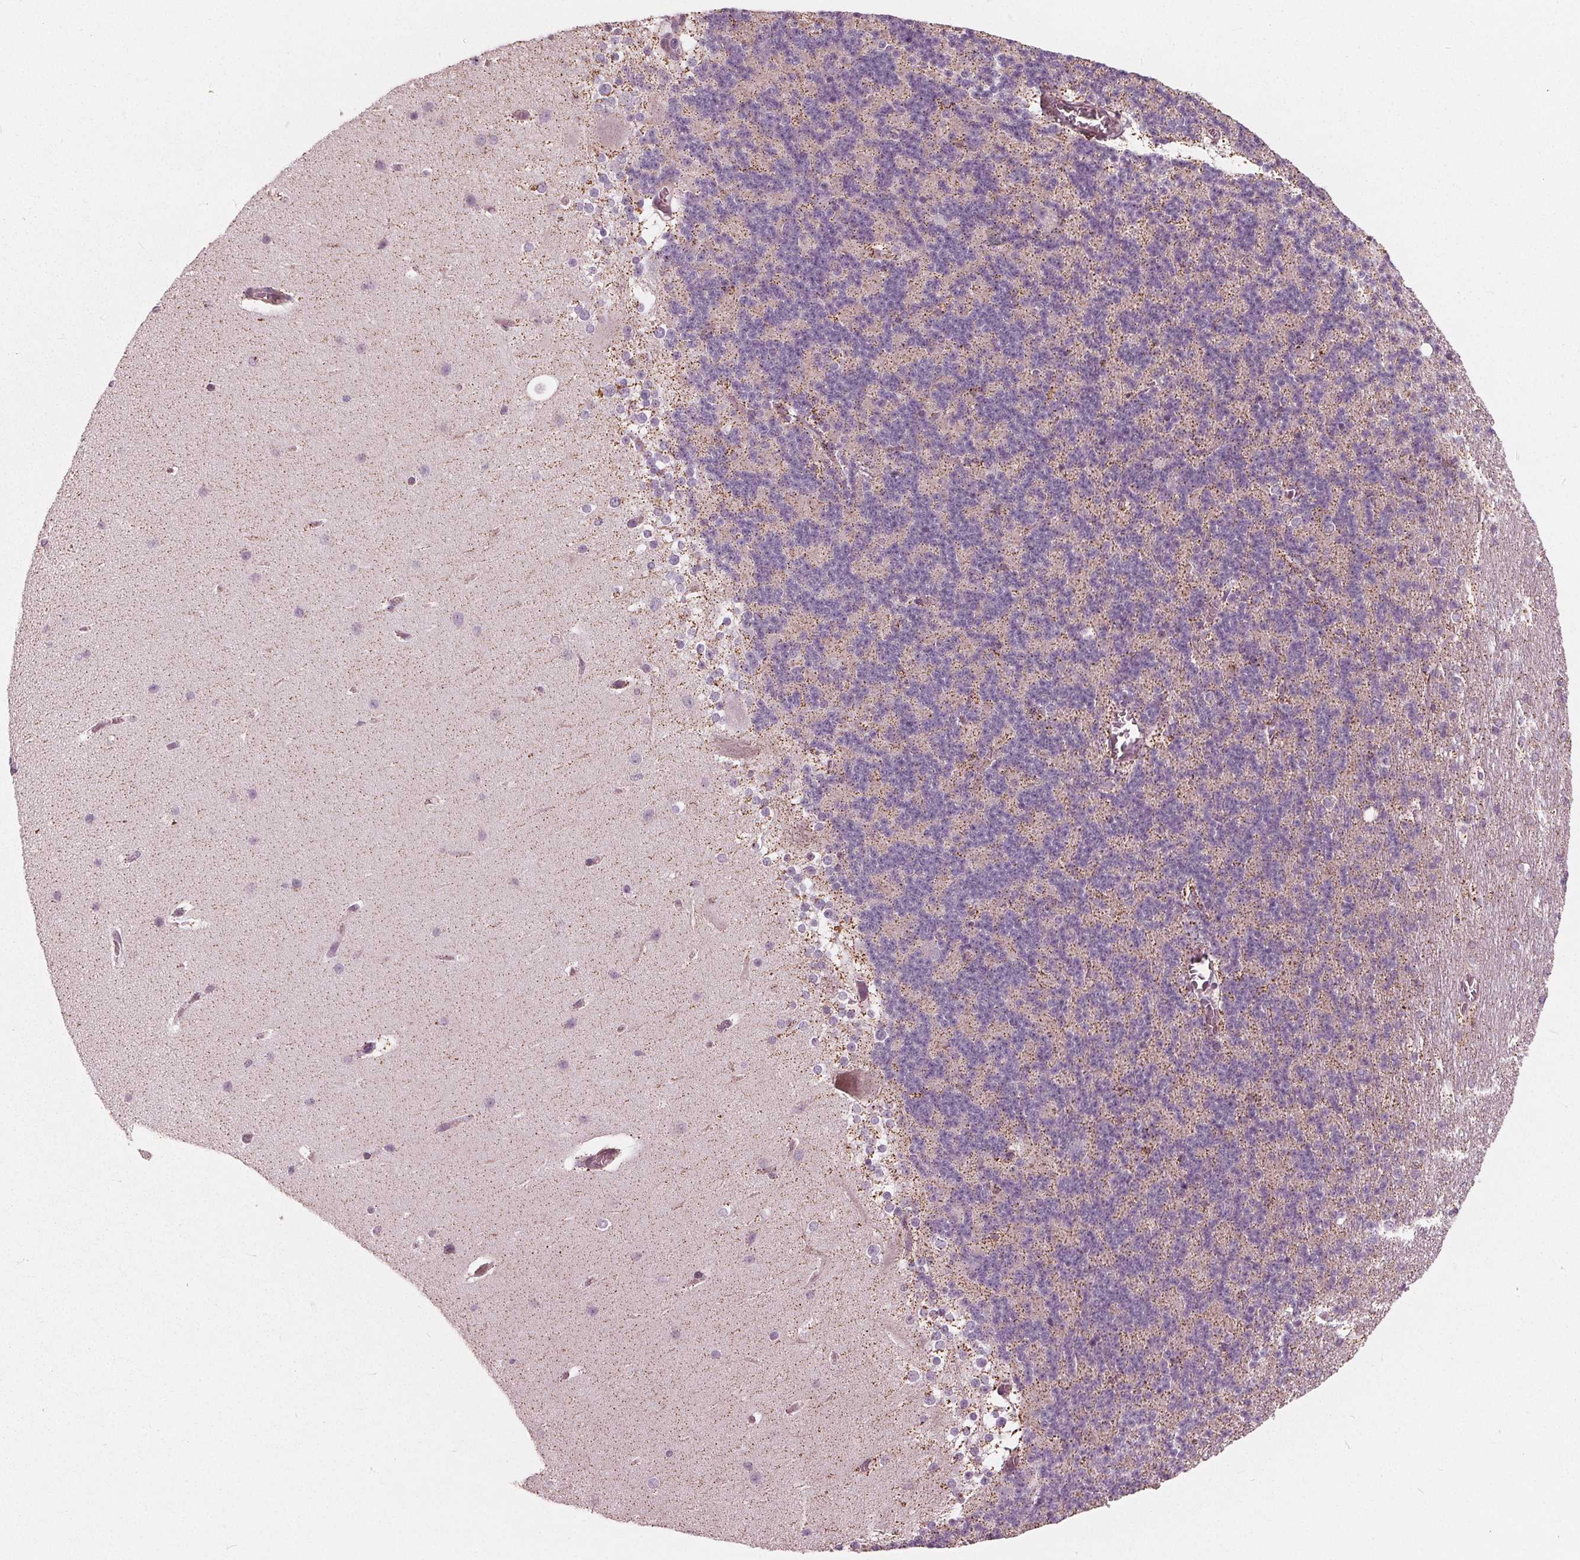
{"staining": {"intensity": "negative", "quantity": "none", "location": "none"}, "tissue": "cerebellum", "cell_type": "Cells in granular layer", "image_type": "normal", "snomed": [{"axis": "morphology", "description": "Normal tissue, NOS"}, {"axis": "topography", "description": "Cerebellum"}], "caption": "The histopathology image displays no staining of cells in granular layer in unremarkable cerebellum. (DAB (3,3'-diaminobenzidine) IHC visualized using brightfield microscopy, high magnification).", "gene": "DCAF4L2", "patient": {"sex": "female", "age": 19}}